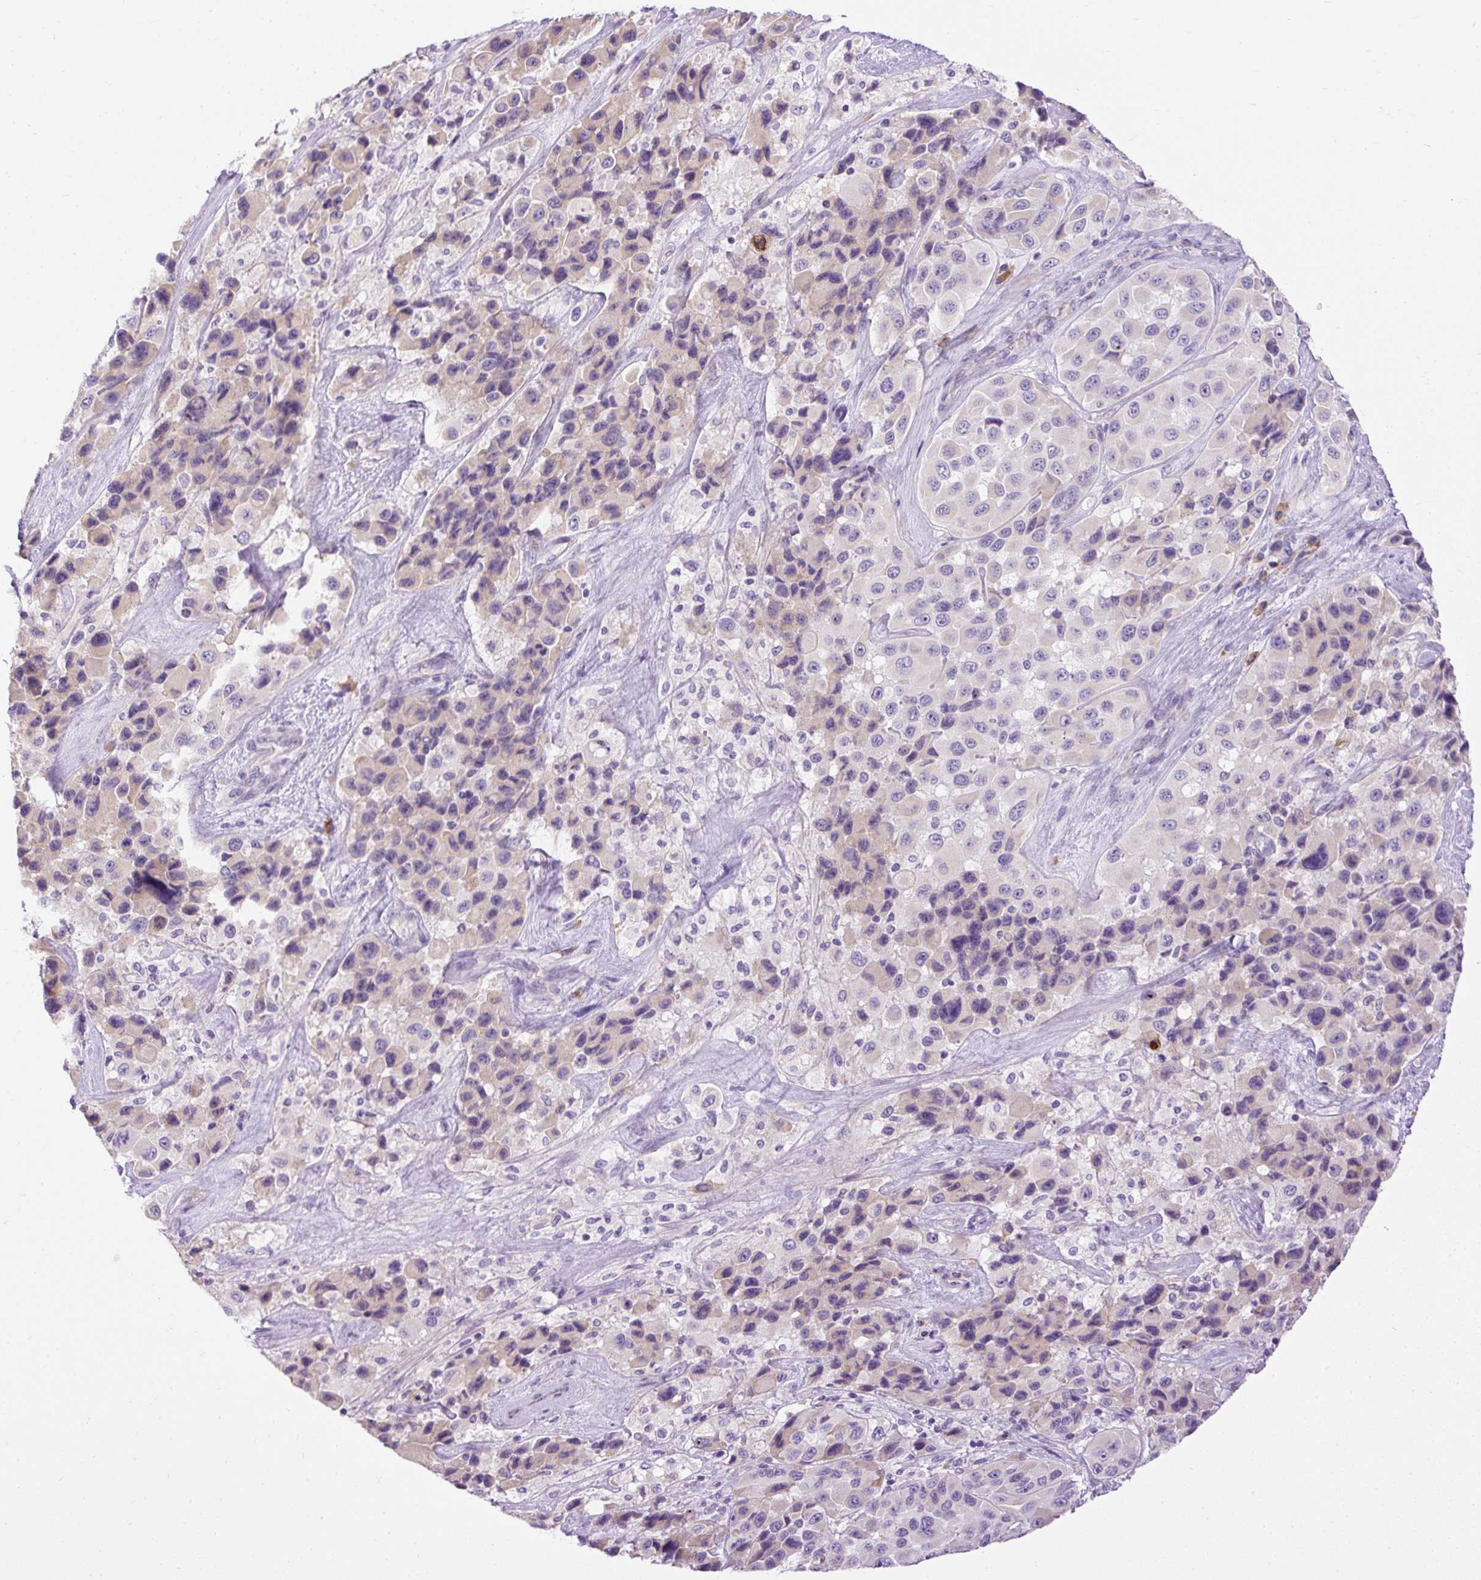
{"staining": {"intensity": "negative", "quantity": "none", "location": "none"}, "tissue": "melanoma", "cell_type": "Tumor cells", "image_type": "cancer", "snomed": [{"axis": "morphology", "description": "Malignant melanoma, Metastatic site"}, {"axis": "topography", "description": "Lymph node"}], "caption": "Tumor cells are negative for brown protein staining in malignant melanoma (metastatic site). (IHC, brightfield microscopy, high magnification).", "gene": "SYBU", "patient": {"sex": "female", "age": 65}}